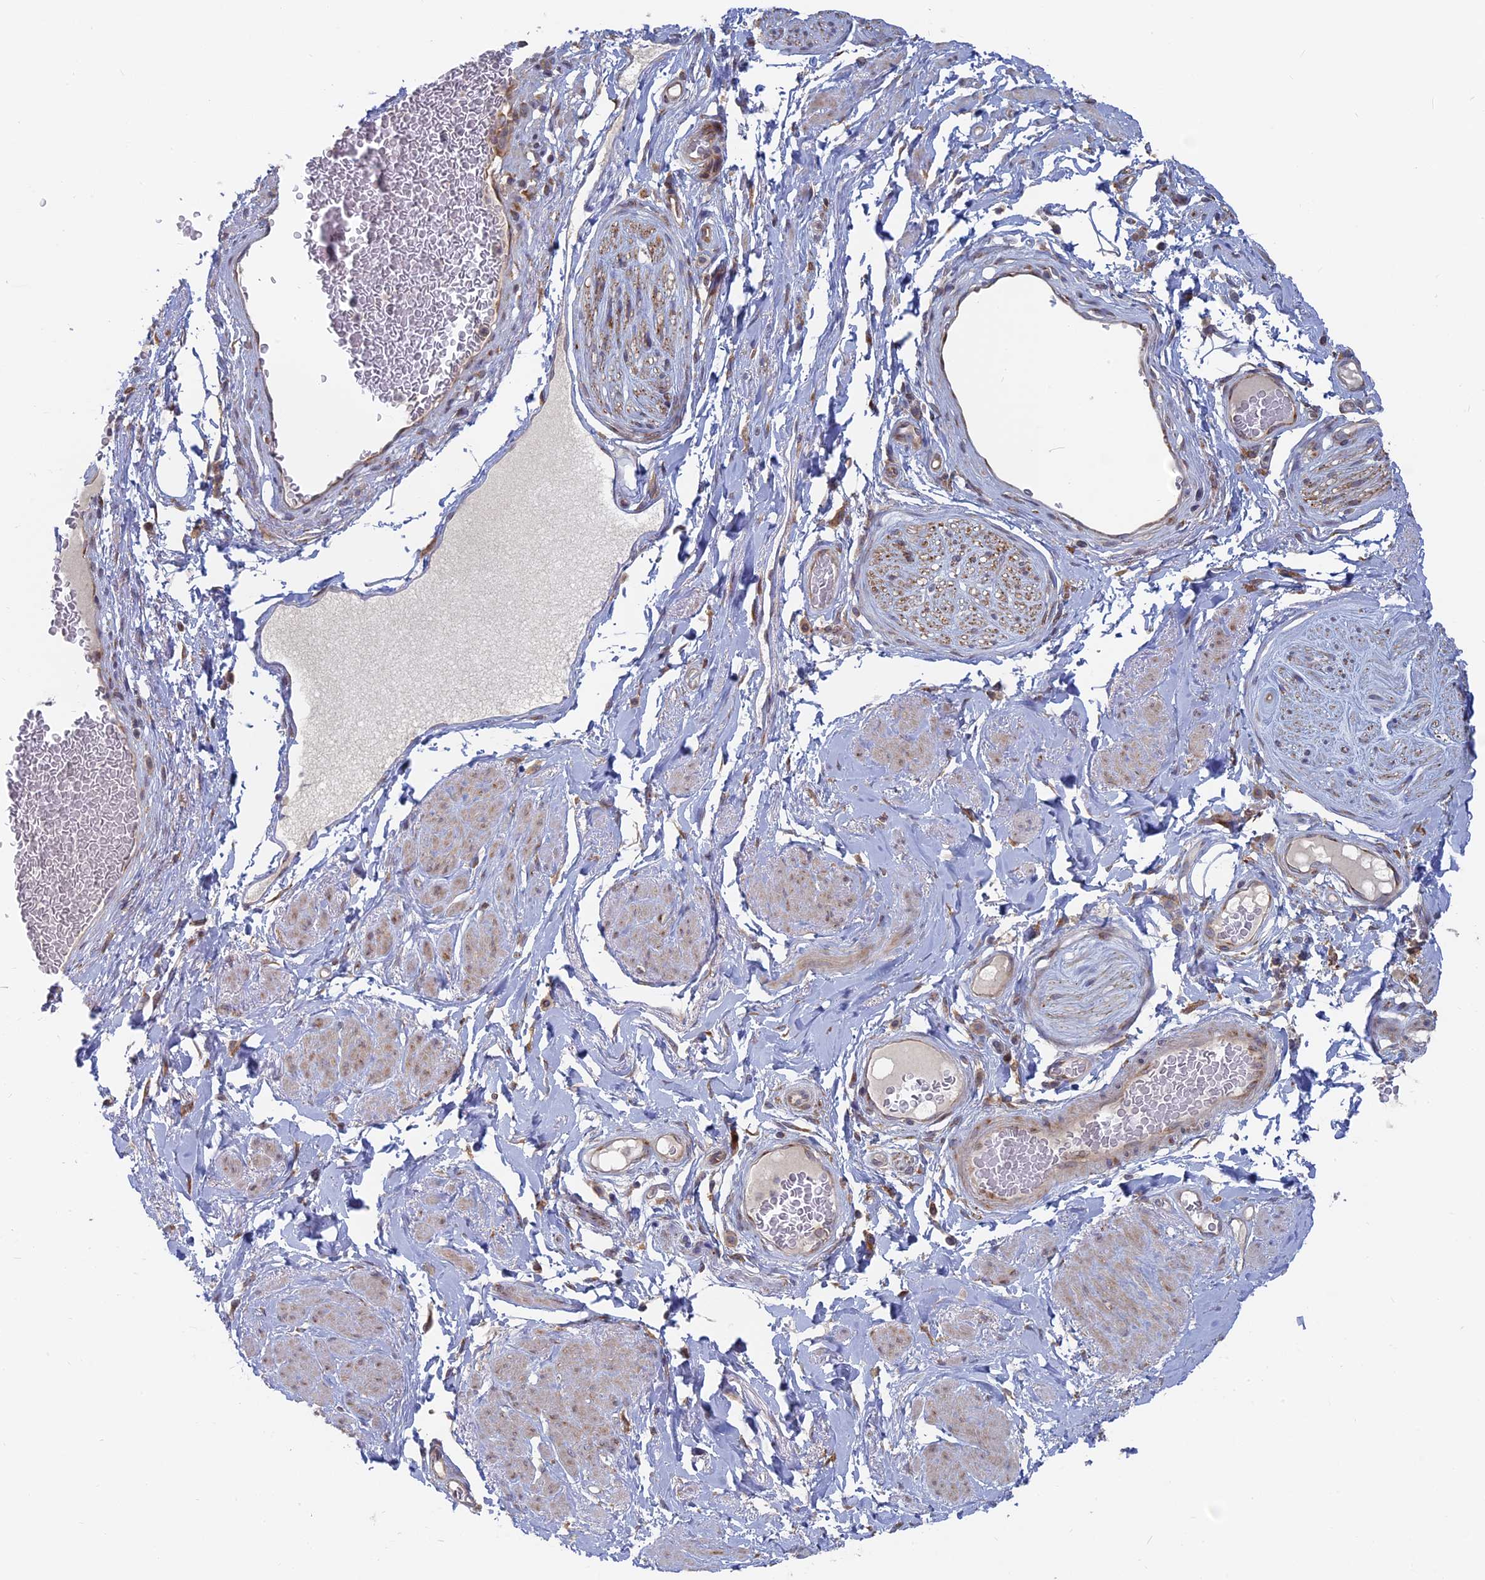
{"staining": {"intensity": "weak", "quantity": ">75%", "location": "cytoplasmic/membranous"}, "tissue": "soft tissue", "cell_type": "Fibroblasts", "image_type": "normal", "snomed": [{"axis": "morphology", "description": "Normal tissue, NOS"}, {"axis": "morphology", "description": "Adenocarcinoma, NOS"}, {"axis": "topography", "description": "Rectum"}, {"axis": "topography", "description": "Vagina"}, {"axis": "topography", "description": "Peripheral nerve tissue"}], "caption": "A micrograph of human soft tissue stained for a protein exhibits weak cytoplasmic/membranous brown staining in fibroblasts. Immunohistochemistry (ihc) stains the protein in brown and the nuclei are stained blue.", "gene": "TBC1D30", "patient": {"sex": "female", "age": 71}}